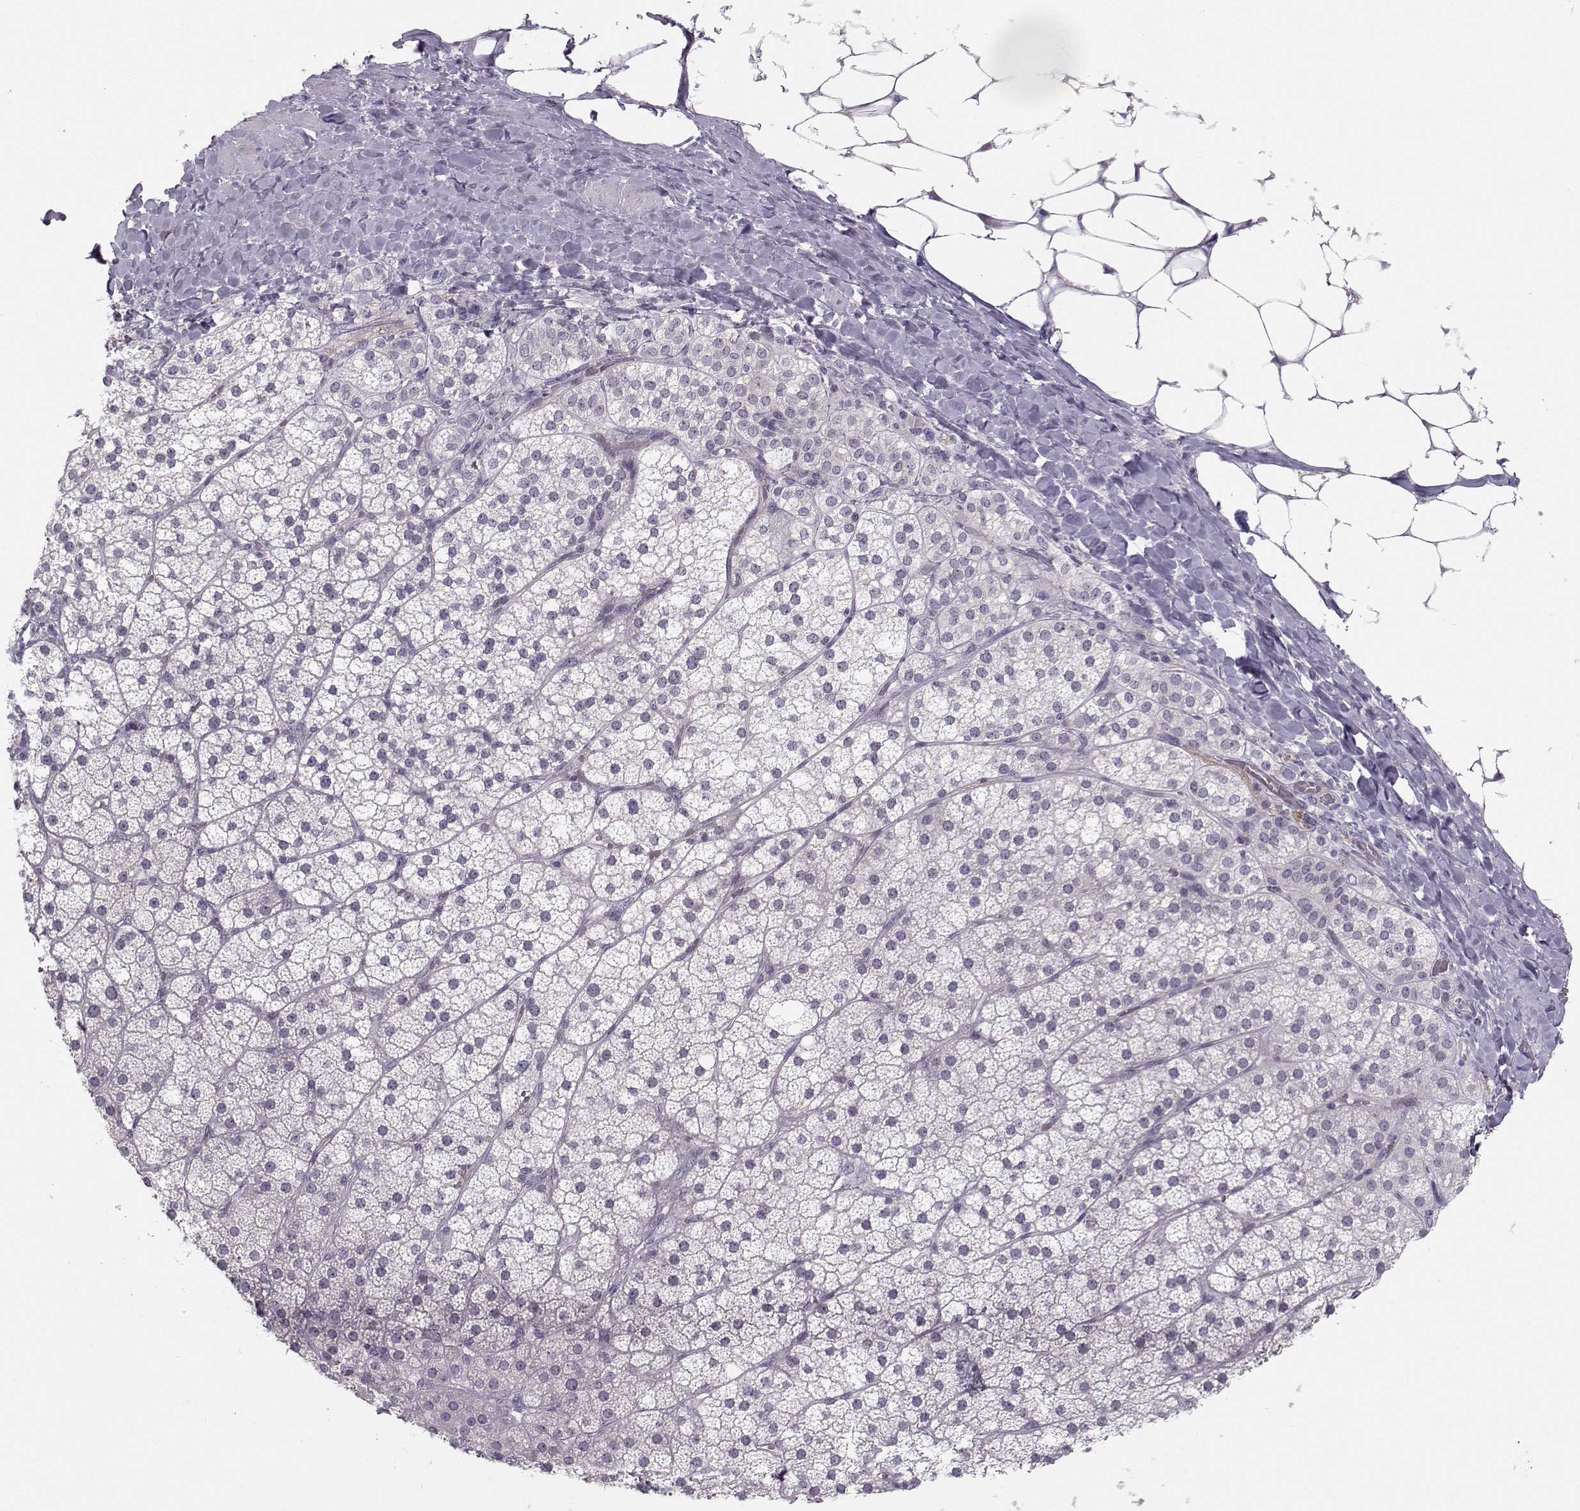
{"staining": {"intensity": "negative", "quantity": "none", "location": "none"}, "tissue": "adrenal gland", "cell_type": "Glandular cells", "image_type": "normal", "snomed": [{"axis": "morphology", "description": "Normal tissue, NOS"}, {"axis": "topography", "description": "Adrenal gland"}], "caption": "Immunohistochemistry (IHC) micrograph of normal human adrenal gland stained for a protein (brown), which shows no expression in glandular cells. (Brightfield microscopy of DAB (3,3'-diaminobenzidine) IHC at high magnification).", "gene": "MAST1", "patient": {"sex": "male", "age": 53}}